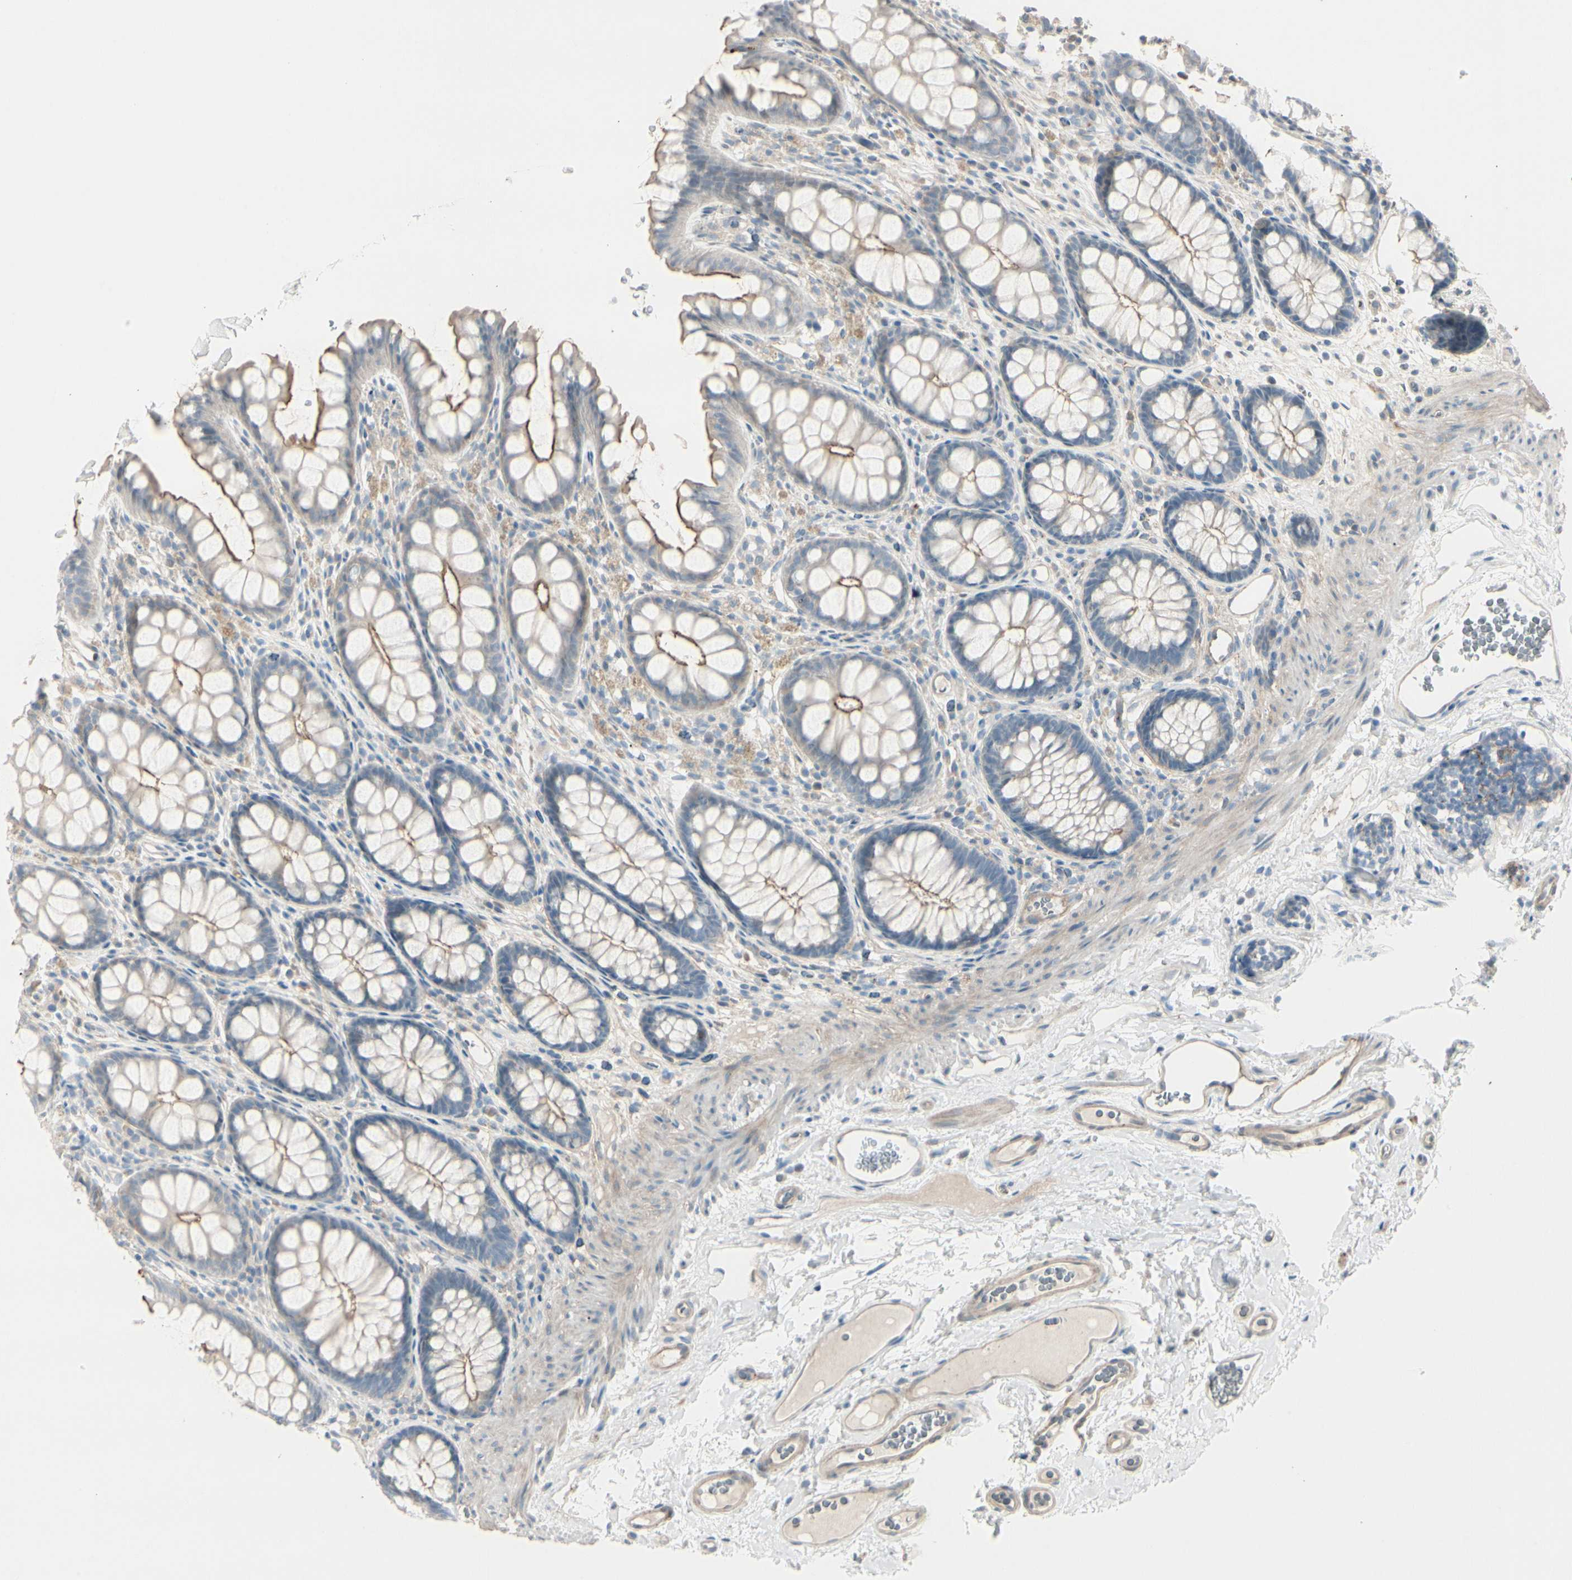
{"staining": {"intensity": "weak", "quantity": ">75%", "location": "cytoplasmic/membranous"}, "tissue": "colon", "cell_type": "Endothelial cells", "image_type": "normal", "snomed": [{"axis": "morphology", "description": "Normal tissue, NOS"}, {"axis": "topography", "description": "Colon"}], "caption": "Immunohistochemistry (IHC) of unremarkable human colon exhibits low levels of weak cytoplasmic/membranous staining in about >75% of endothelial cells.", "gene": "CACNA2D1", "patient": {"sex": "female", "age": 55}}